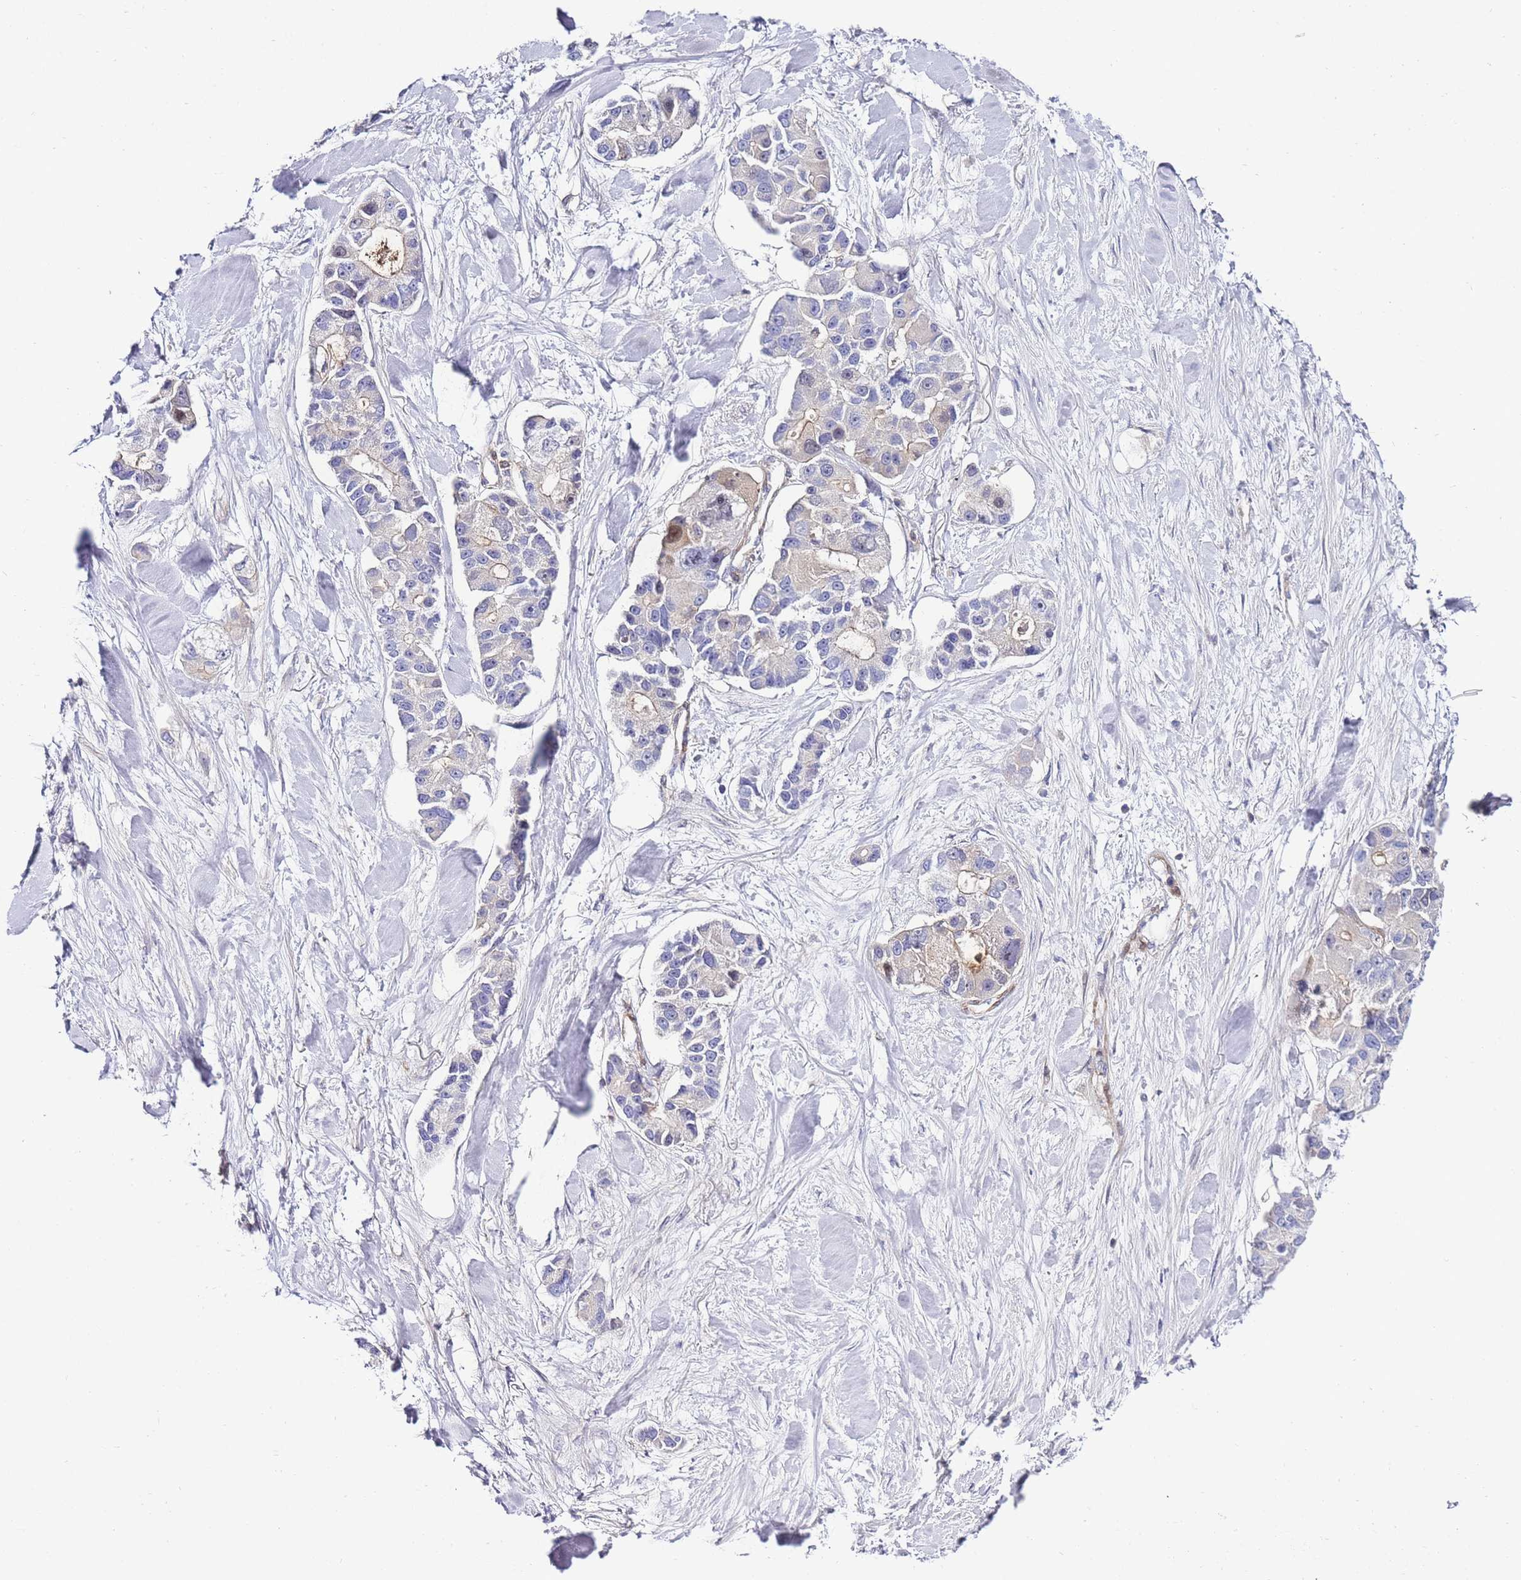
{"staining": {"intensity": "weak", "quantity": "<25%", "location": "nuclear"}, "tissue": "lung cancer", "cell_type": "Tumor cells", "image_type": "cancer", "snomed": [{"axis": "morphology", "description": "Adenocarcinoma, NOS"}, {"axis": "topography", "description": "Lung"}], "caption": "DAB (3,3'-diaminobenzidine) immunohistochemical staining of human adenocarcinoma (lung) exhibits no significant expression in tumor cells.", "gene": "FBN3", "patient": {"sex": "female", "age": 54}}